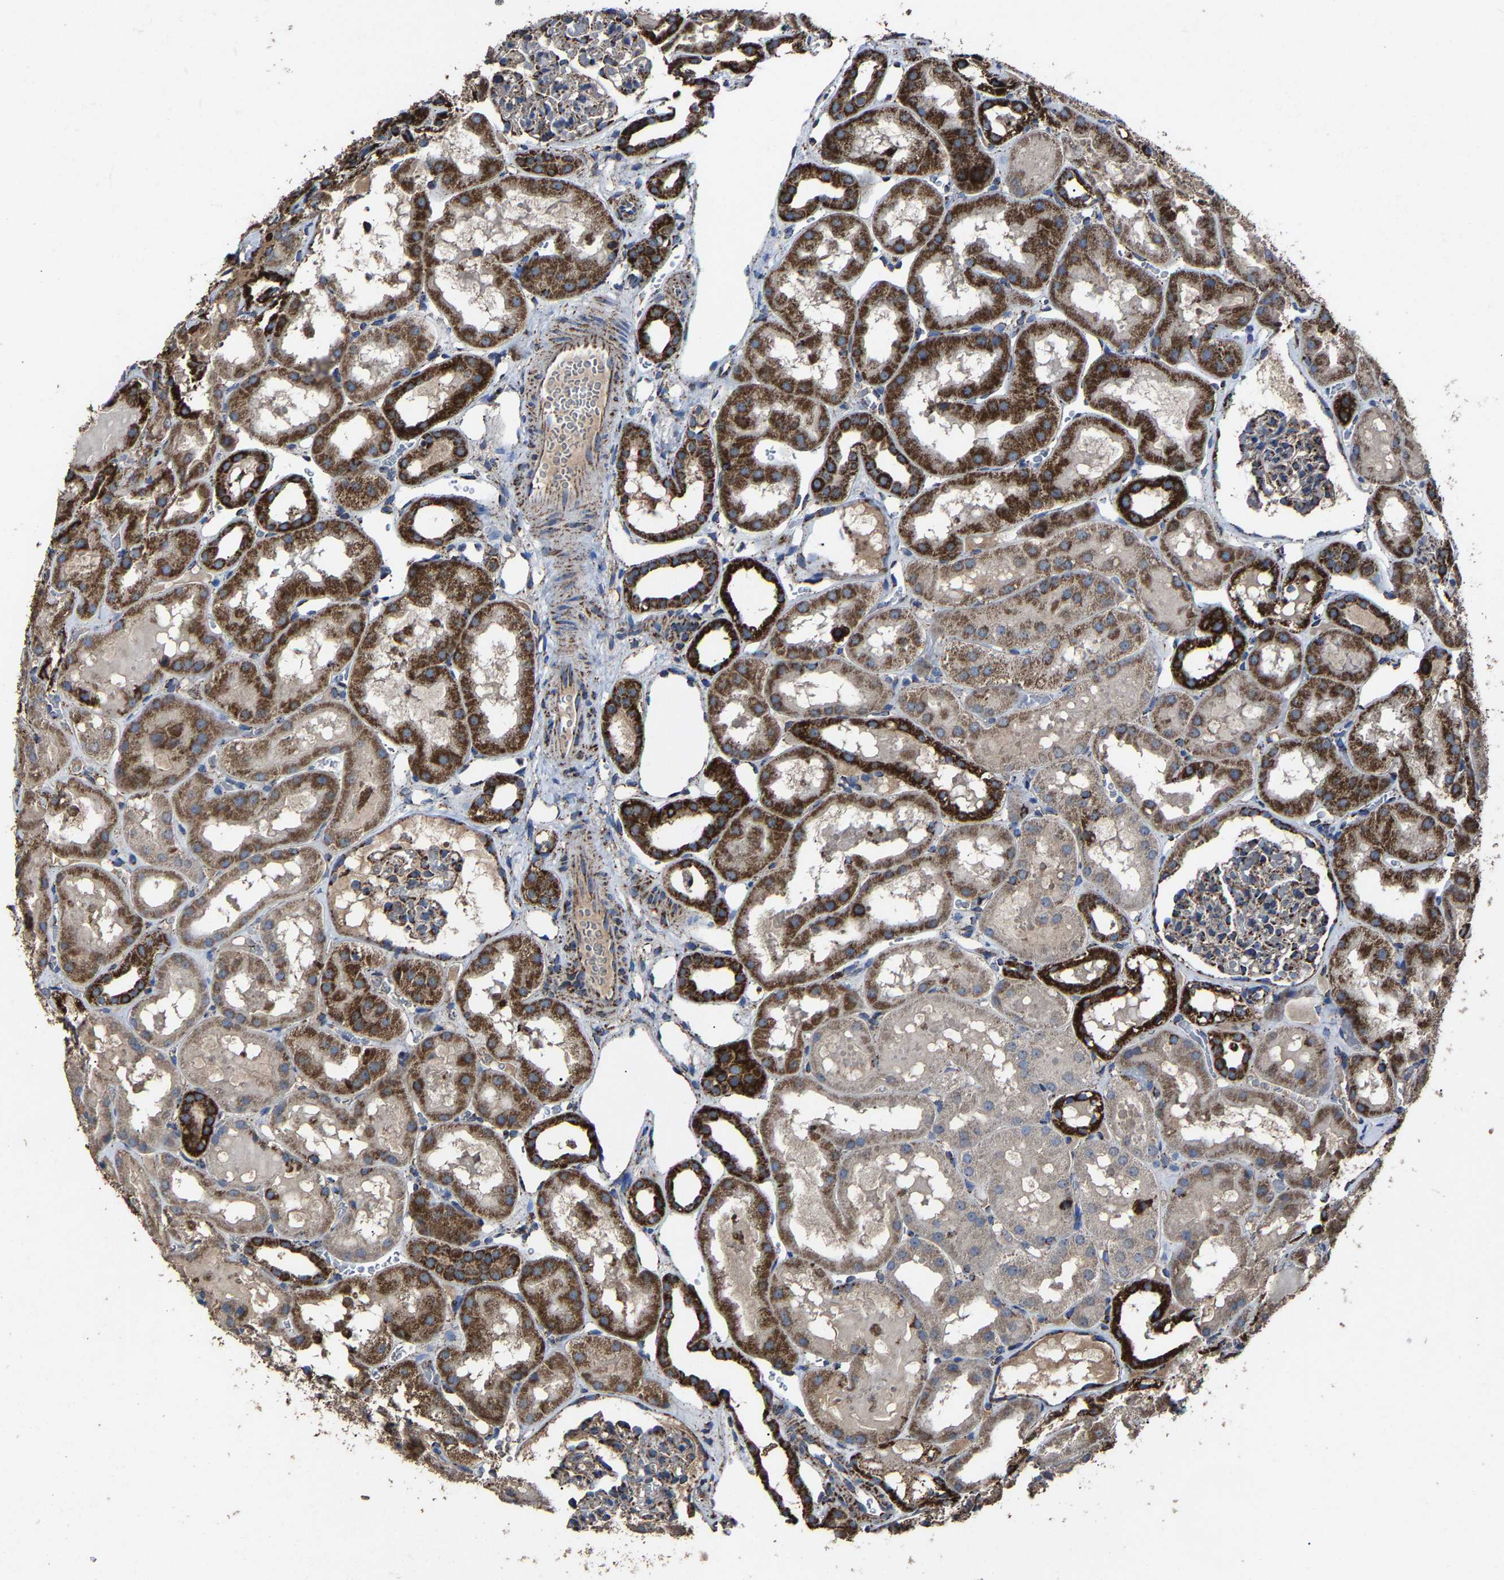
{"staining": {"intensity": "moderate", "quantity": ">75%", "location": "cytoplasmic/membranous"}, "tissue": "kidney", "cell_type": "Cells in glomeruli", "image_type": "normal", "snomed": [{"axis": "morphology", "description": "Normal tissue, NOS"}, {"axis": "topography", "description": "Kidney"}, {"axis": "topography", "description": "Urinary bladder"}], "caption": "Immunohistochemical staining of normal human kidney reveals >75% levels of moderate cytoplasmic/membranous protein positivity in about >75% of cells in glomeruli.", "gene": "NDUFV3", "patient": {"sex": "male", "age": 16}}